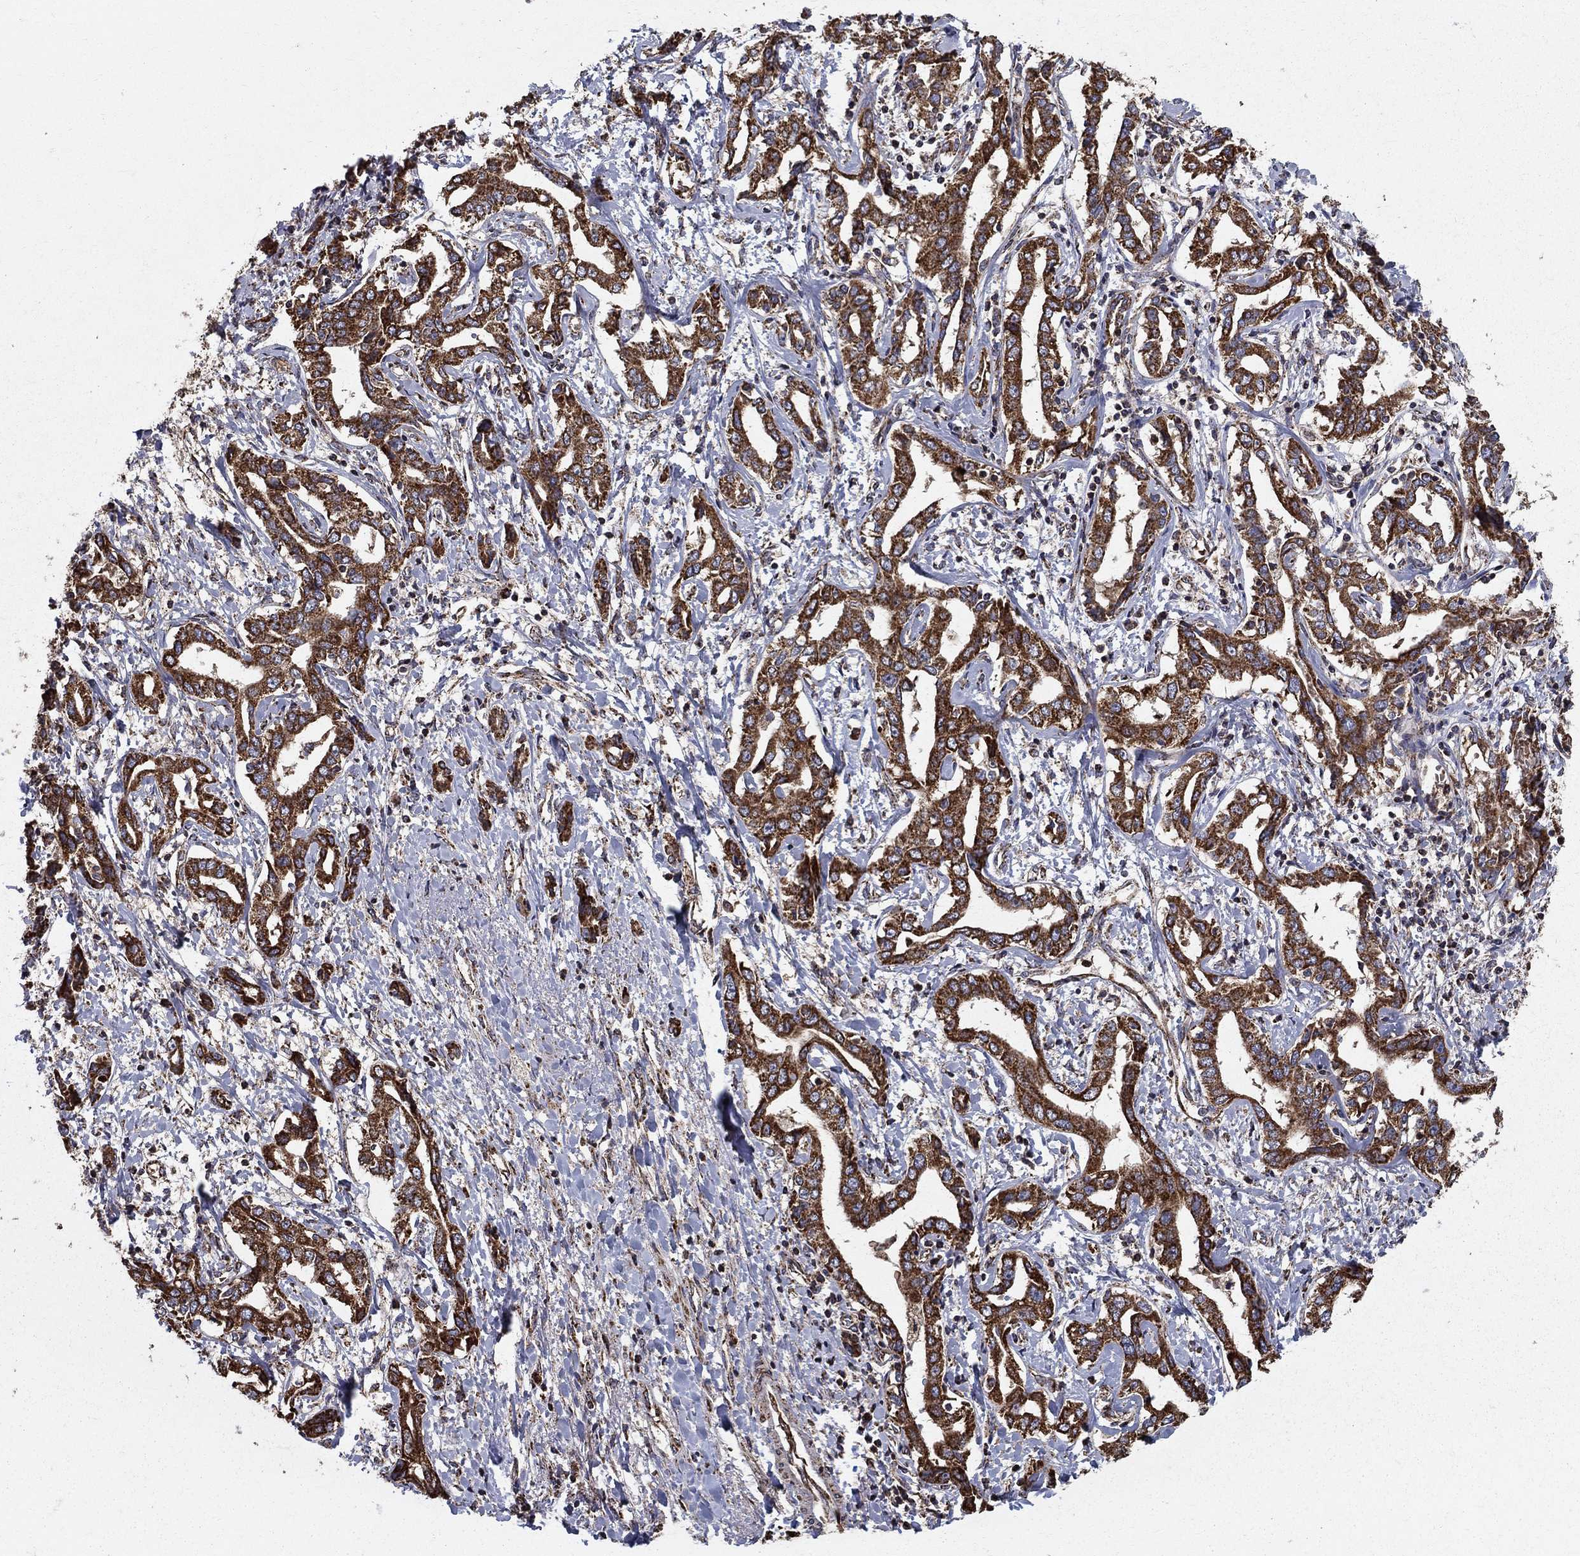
{"staining": {"intensity": "strong", "quantity": ">75%", "location": "cytoplasmic/membranous"}, "tissue": "liver cancer", "cell_type": "Tumor cells", "image_type": "cancer", "snomed": [{"axis": "morphology", "description": "Cholangiocarcinoma"}, {"axis": "topography", "description": "Liver"}], "caption": "Liver cancer stained with a protein marker reveals strong staining in tumor cells.", "gene": "NDUFS8", "patient": {"sex": "male", "age": 59}}